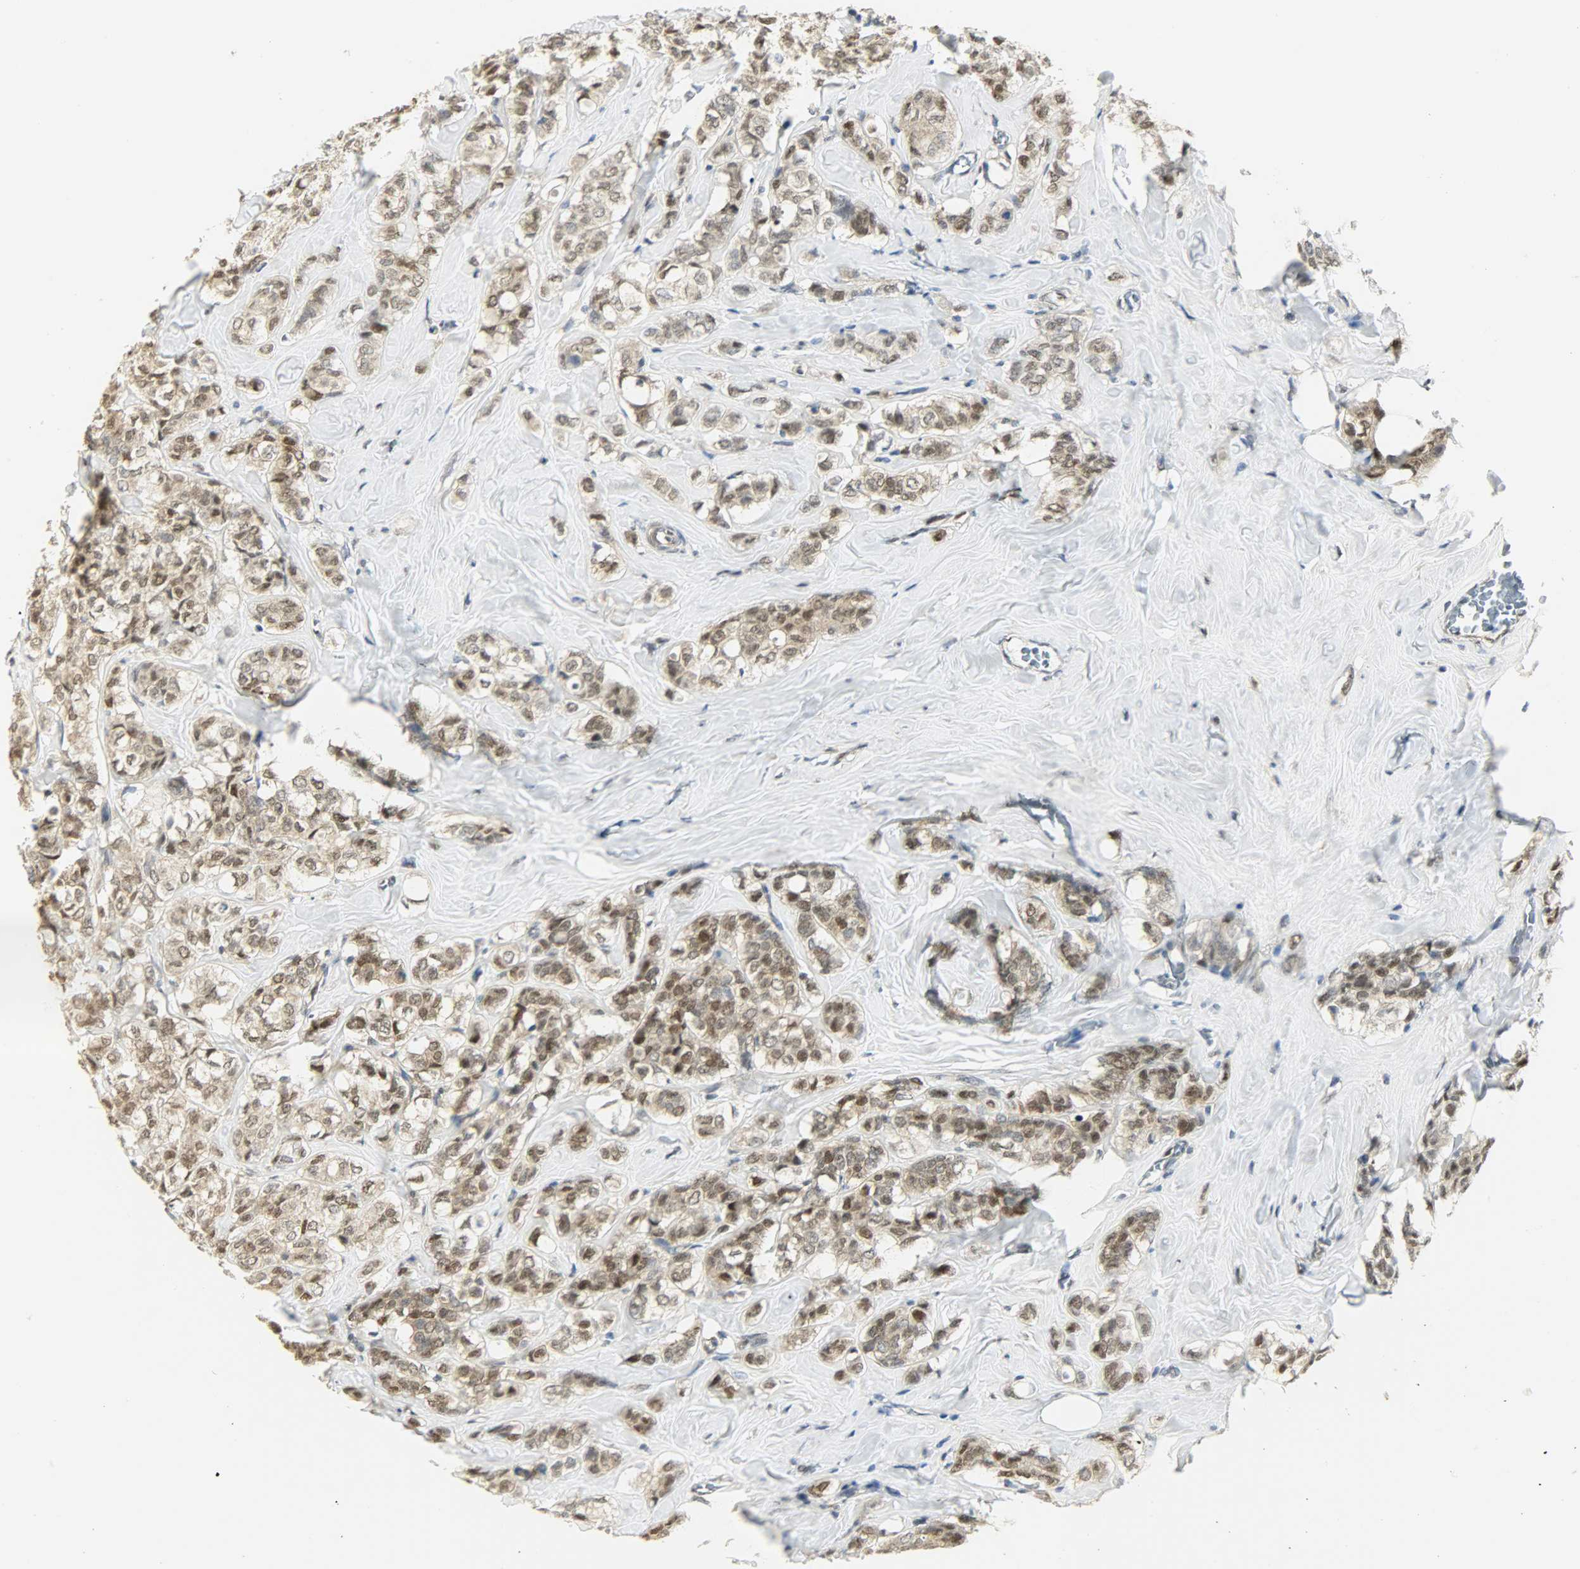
{"staining": {"intensity": "moderate", "quantity": ">75%", "location": "nuclear"}, "tissue": "breast cancer", "cell_type": "Tumor cells", "image_type": "cancer", "snomed": [{"axis": "morphology", "description": "Lobular carcinoma"}, {"axis": "topography", "description": "Breast"}], "caption": "Protein staining demonstrates moderate nuclear staining in about >75% of tumor cells in lobular carcinoma (breast).", "gene": "NPEPL1", "patient": {"sex": "female", "age": 60}}